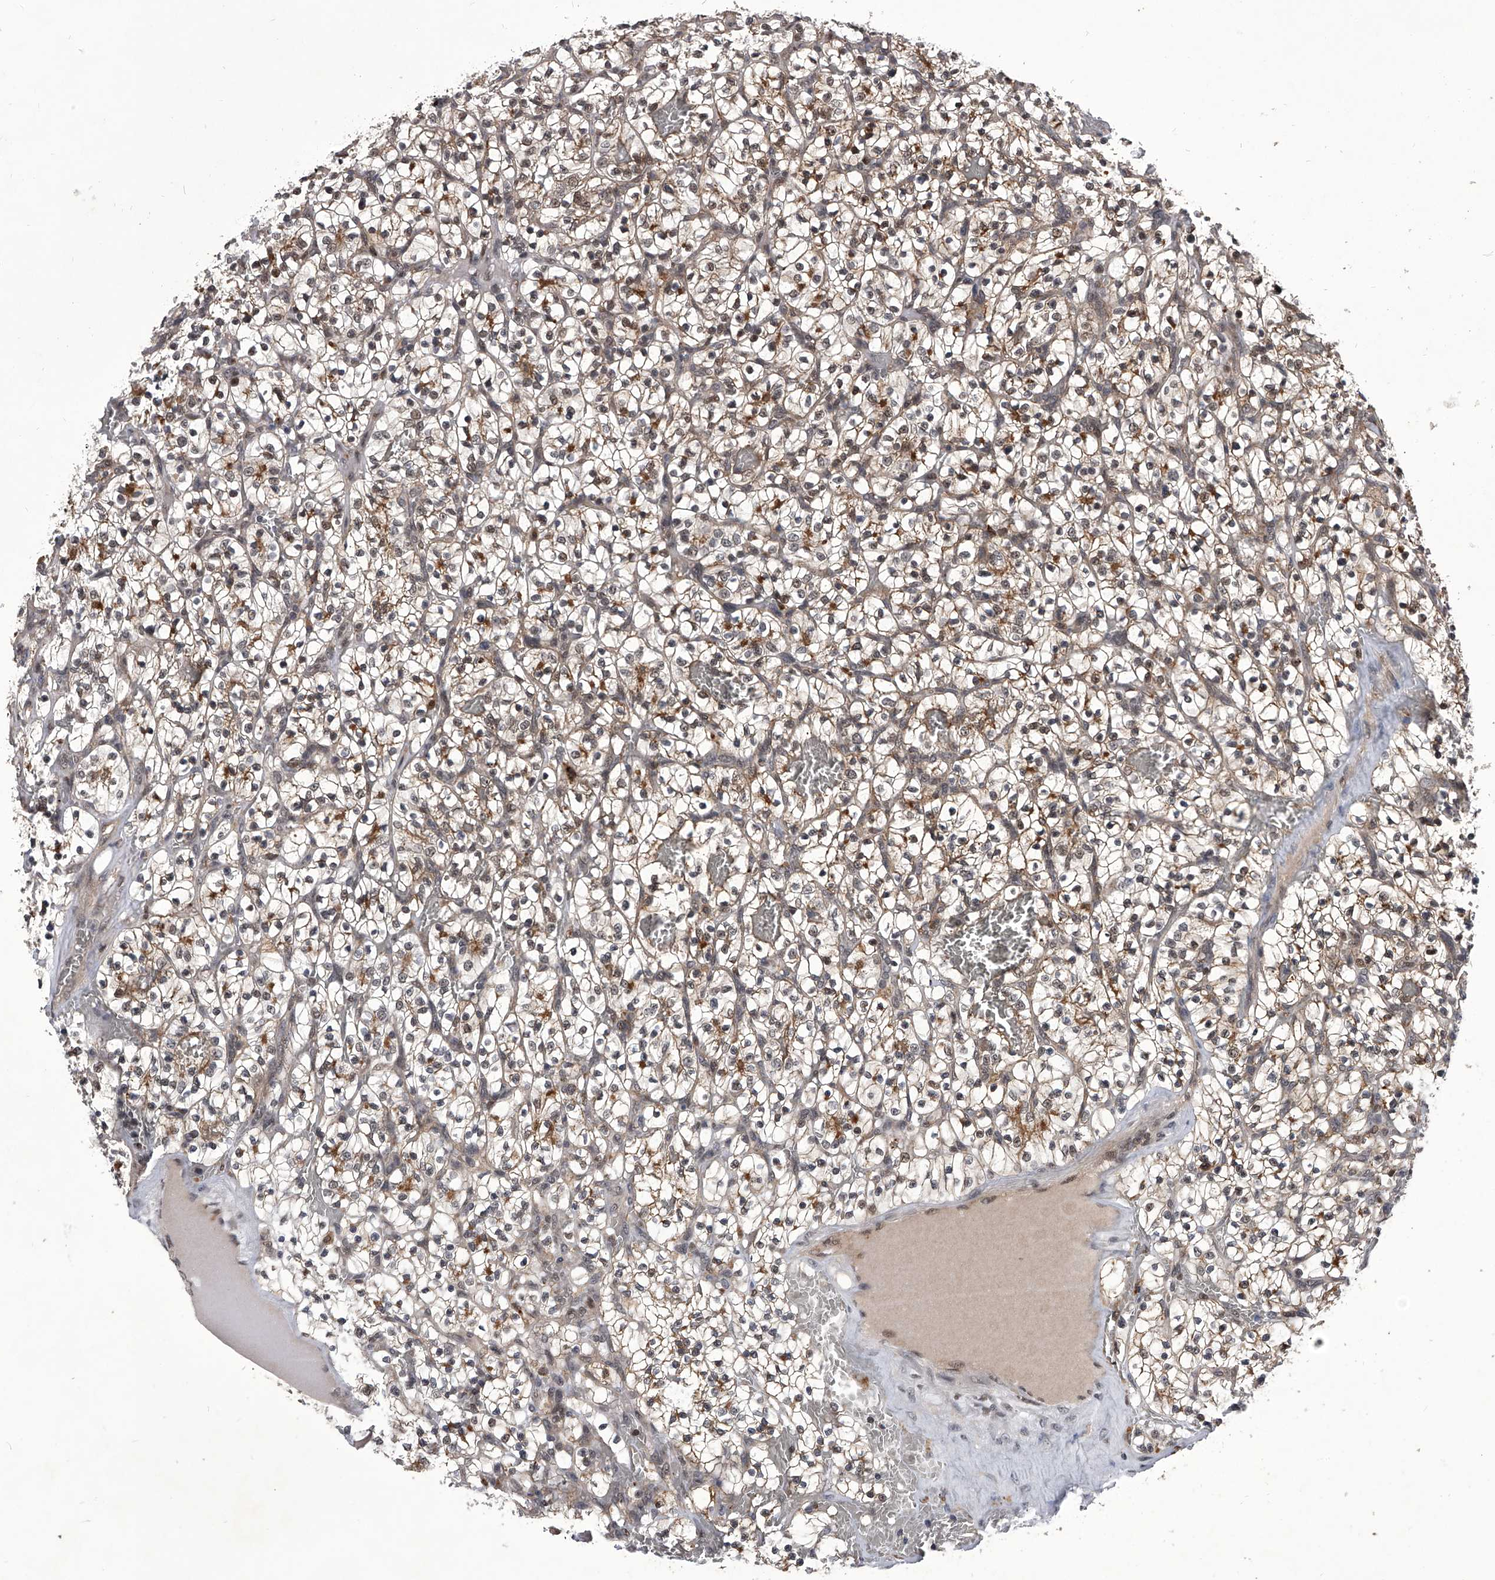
{"staining": {"intensity": "moderate", "quantity": "25%-75%", "location": "cytoplasmic/membranous"}, "tissue": "renal cancer", "cell_type": "Tumor cells", "image_type": "cancer", "snomed": [{"axis": "morphology", "description": "Adenocarcinoma, NOS"}, {"axis": "topography", "description": "Kidney"}], "caption": "DAB (3,3'-diaminobenzidine) immunohistochemical staining of renal cancer (adenocarcinoma) shows moderate cytoplasmic/membranous protein expression in approximately 25%-75% of tumor cells.", "gene": "CMTR1", "patient": {"sex": "female", "age": 57}}